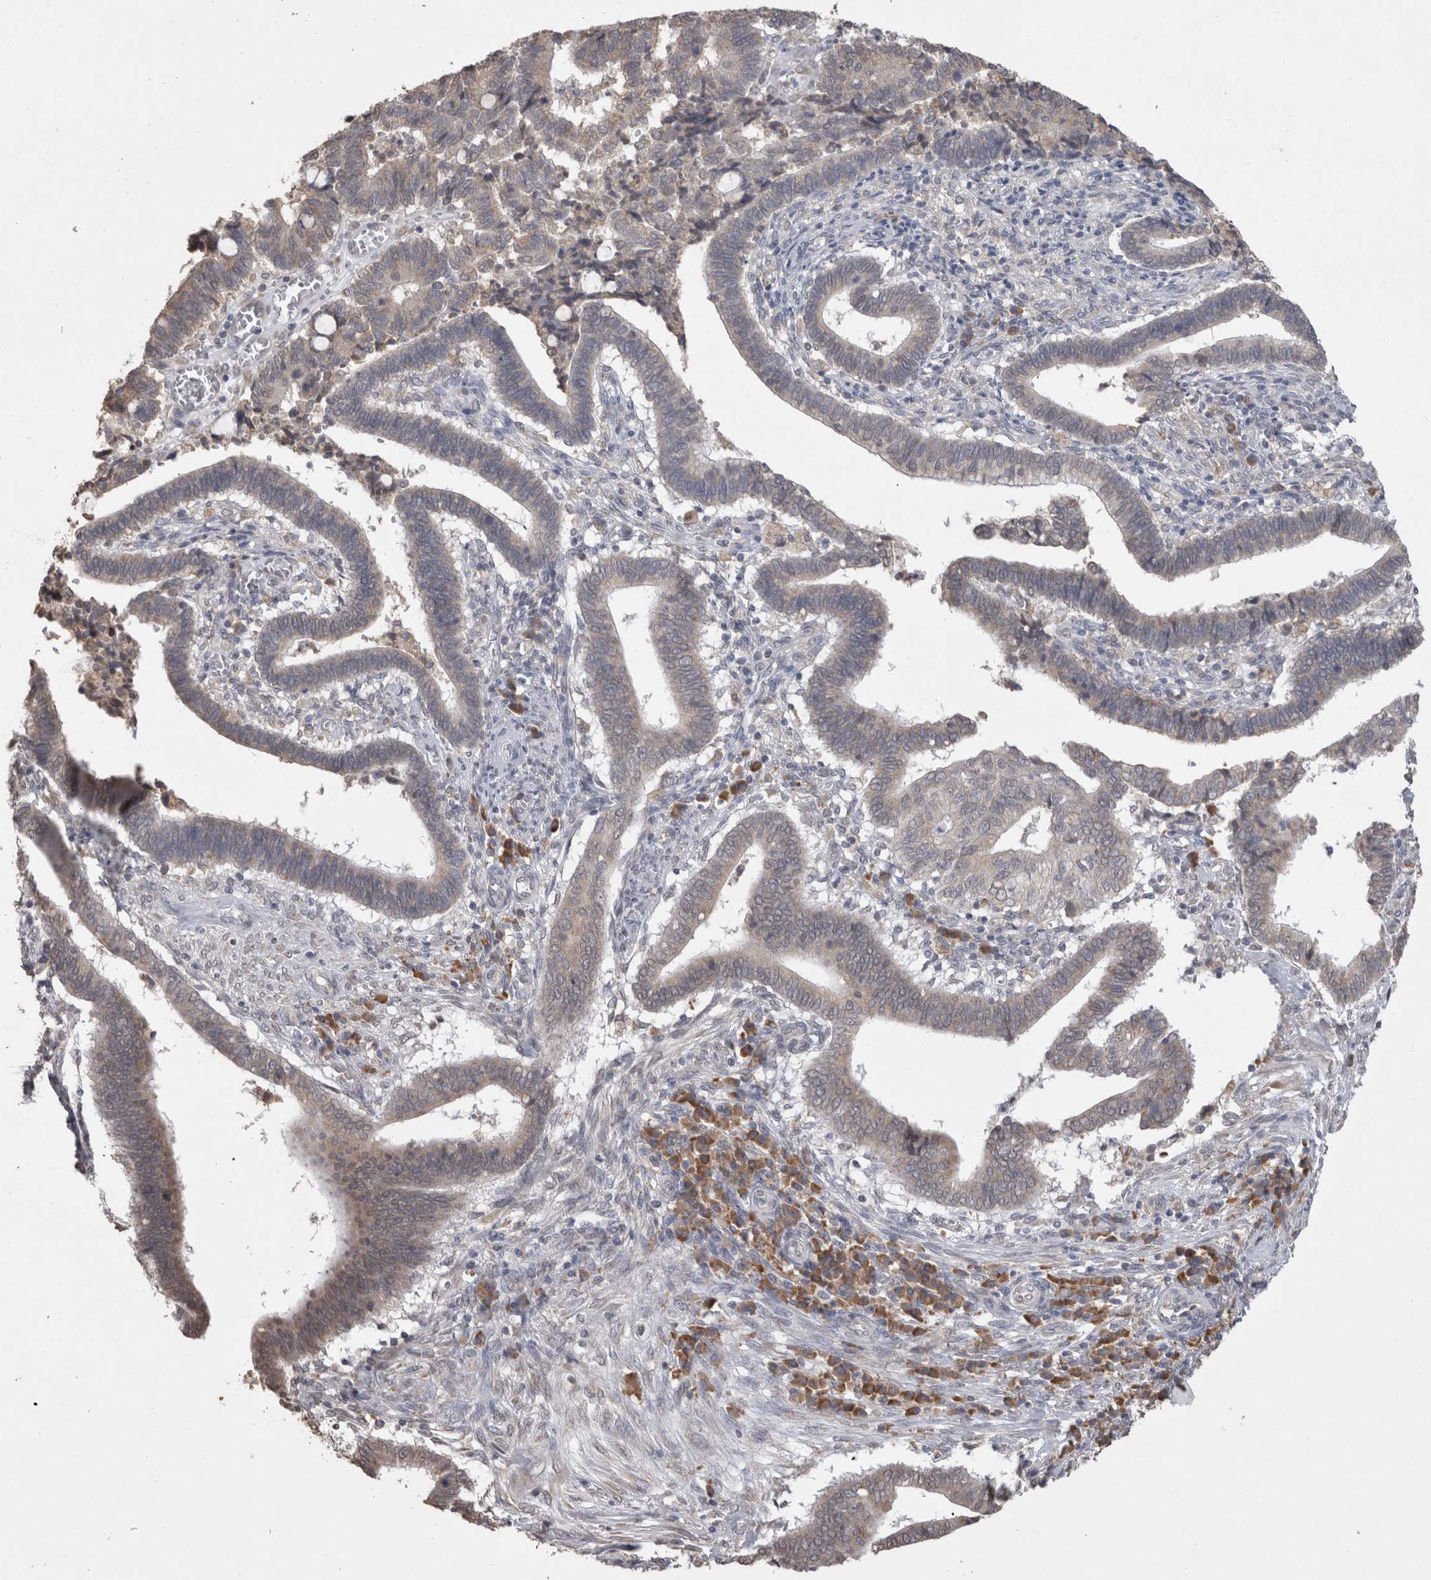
{"staining": {"intensity": "weak", "quantity": "<25%", "location": "cytoplasmic/membranous"}, "tissue": "cervical cancer", "cell_type": "Tumor cells", "image_type": "cancer", "snomed": [{"axis": "morphology", "description": "Adenocarcinoma, NOS"}, {"axis": "topography", "description": "Cervix"}], "caption": "DAB immunohistochemical staining of cervical cancer (adenocarcinoma) demonstrates no significant expression in tumor cells. (Immunohistochemistry, brightfield microscopy, high magnification).", "gene": "NOMO1", "patient": {"sex": "female", "age": 44}}